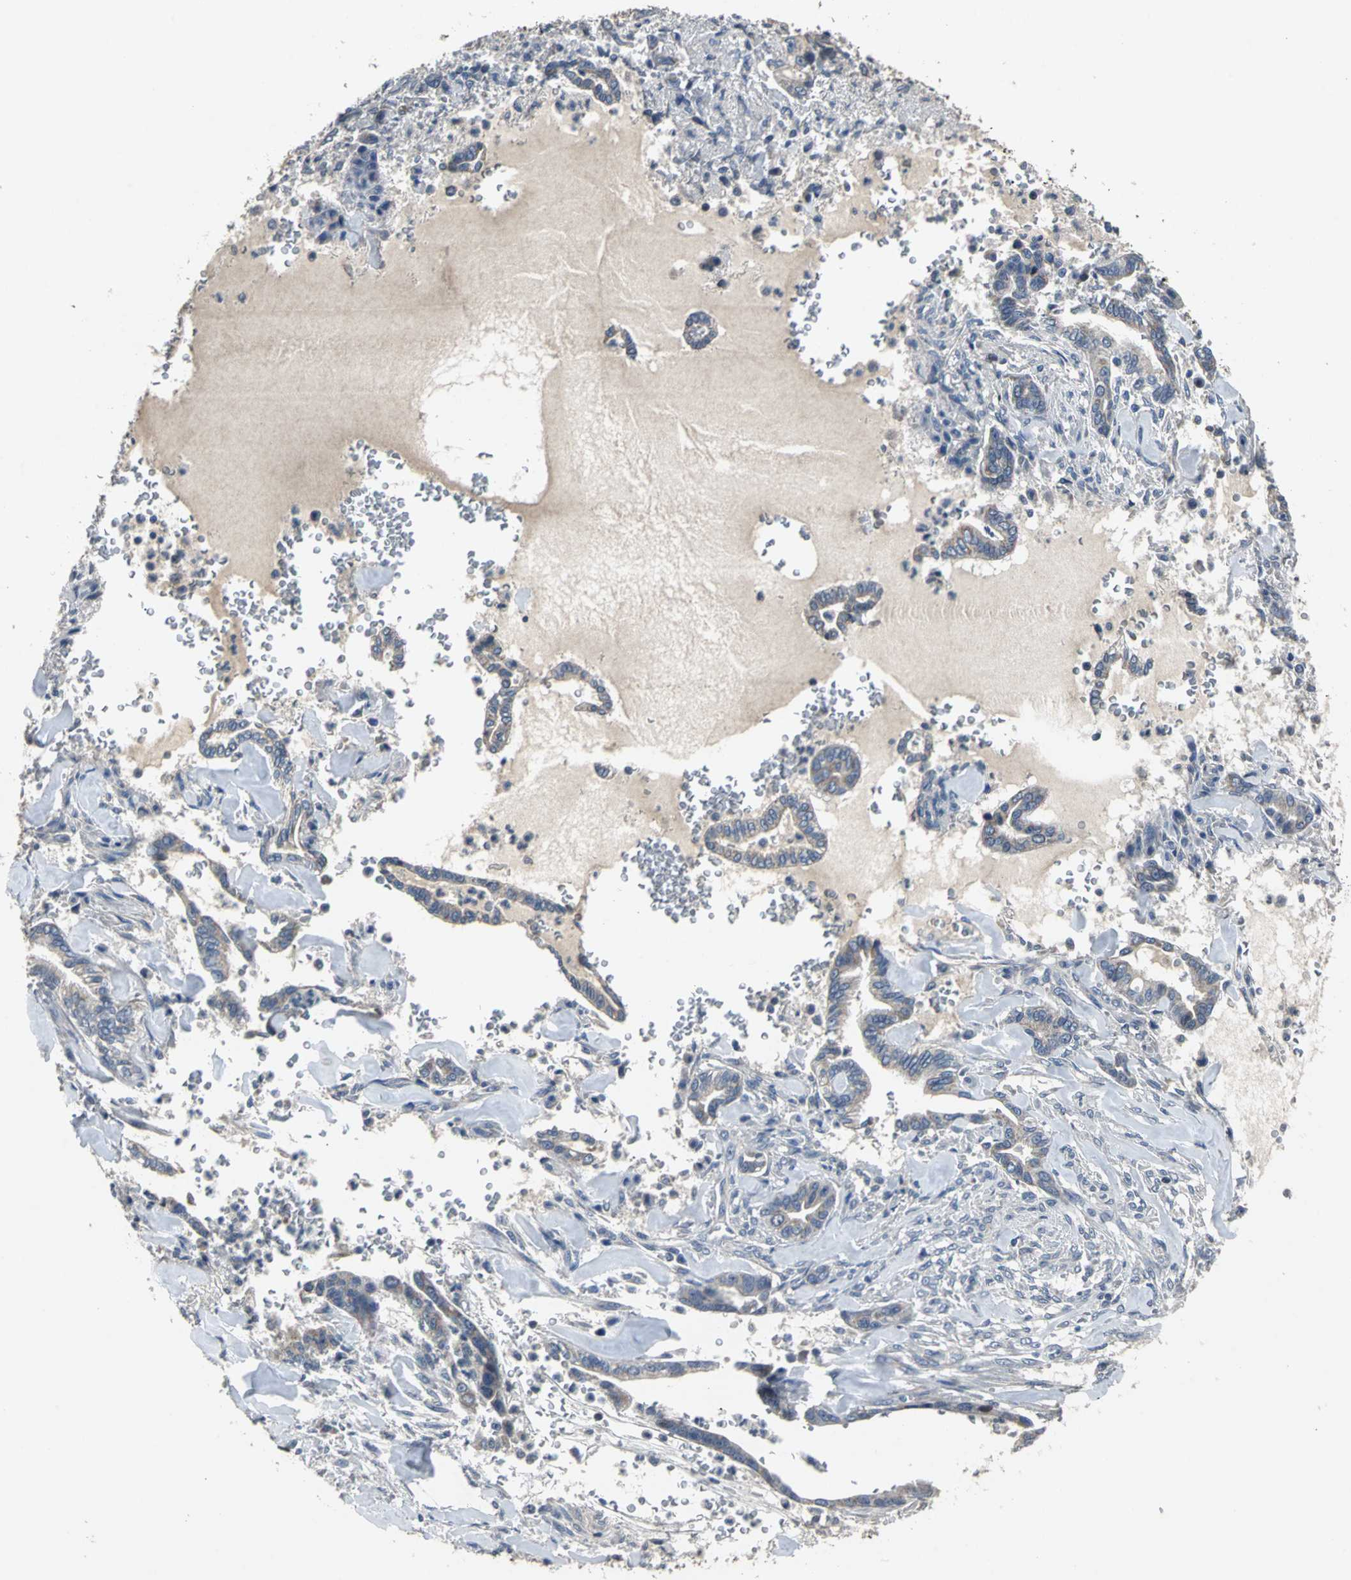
{"staining": {"intensity": "weak", "quantity": ">75%", "location": "cytoplasmic/membranous"}, "tissue": "liver cancer", "cell_type": "Tumor cells", "image_type": "cancer", "snomed": [{"axis": "morphology", "description": "Cholangiocarcinoma"}, {"axis": "topography", "description": "Liver"}], "caption": "Liver cholangiocarcinoma stained for a protein exhibits weak cytoplasmic/membranous positivity in tumor cells. (IHC, brightfield microscopy, high magnification).", "gene": "JADE3", "patient": {"sex": "female", "age": 67}}